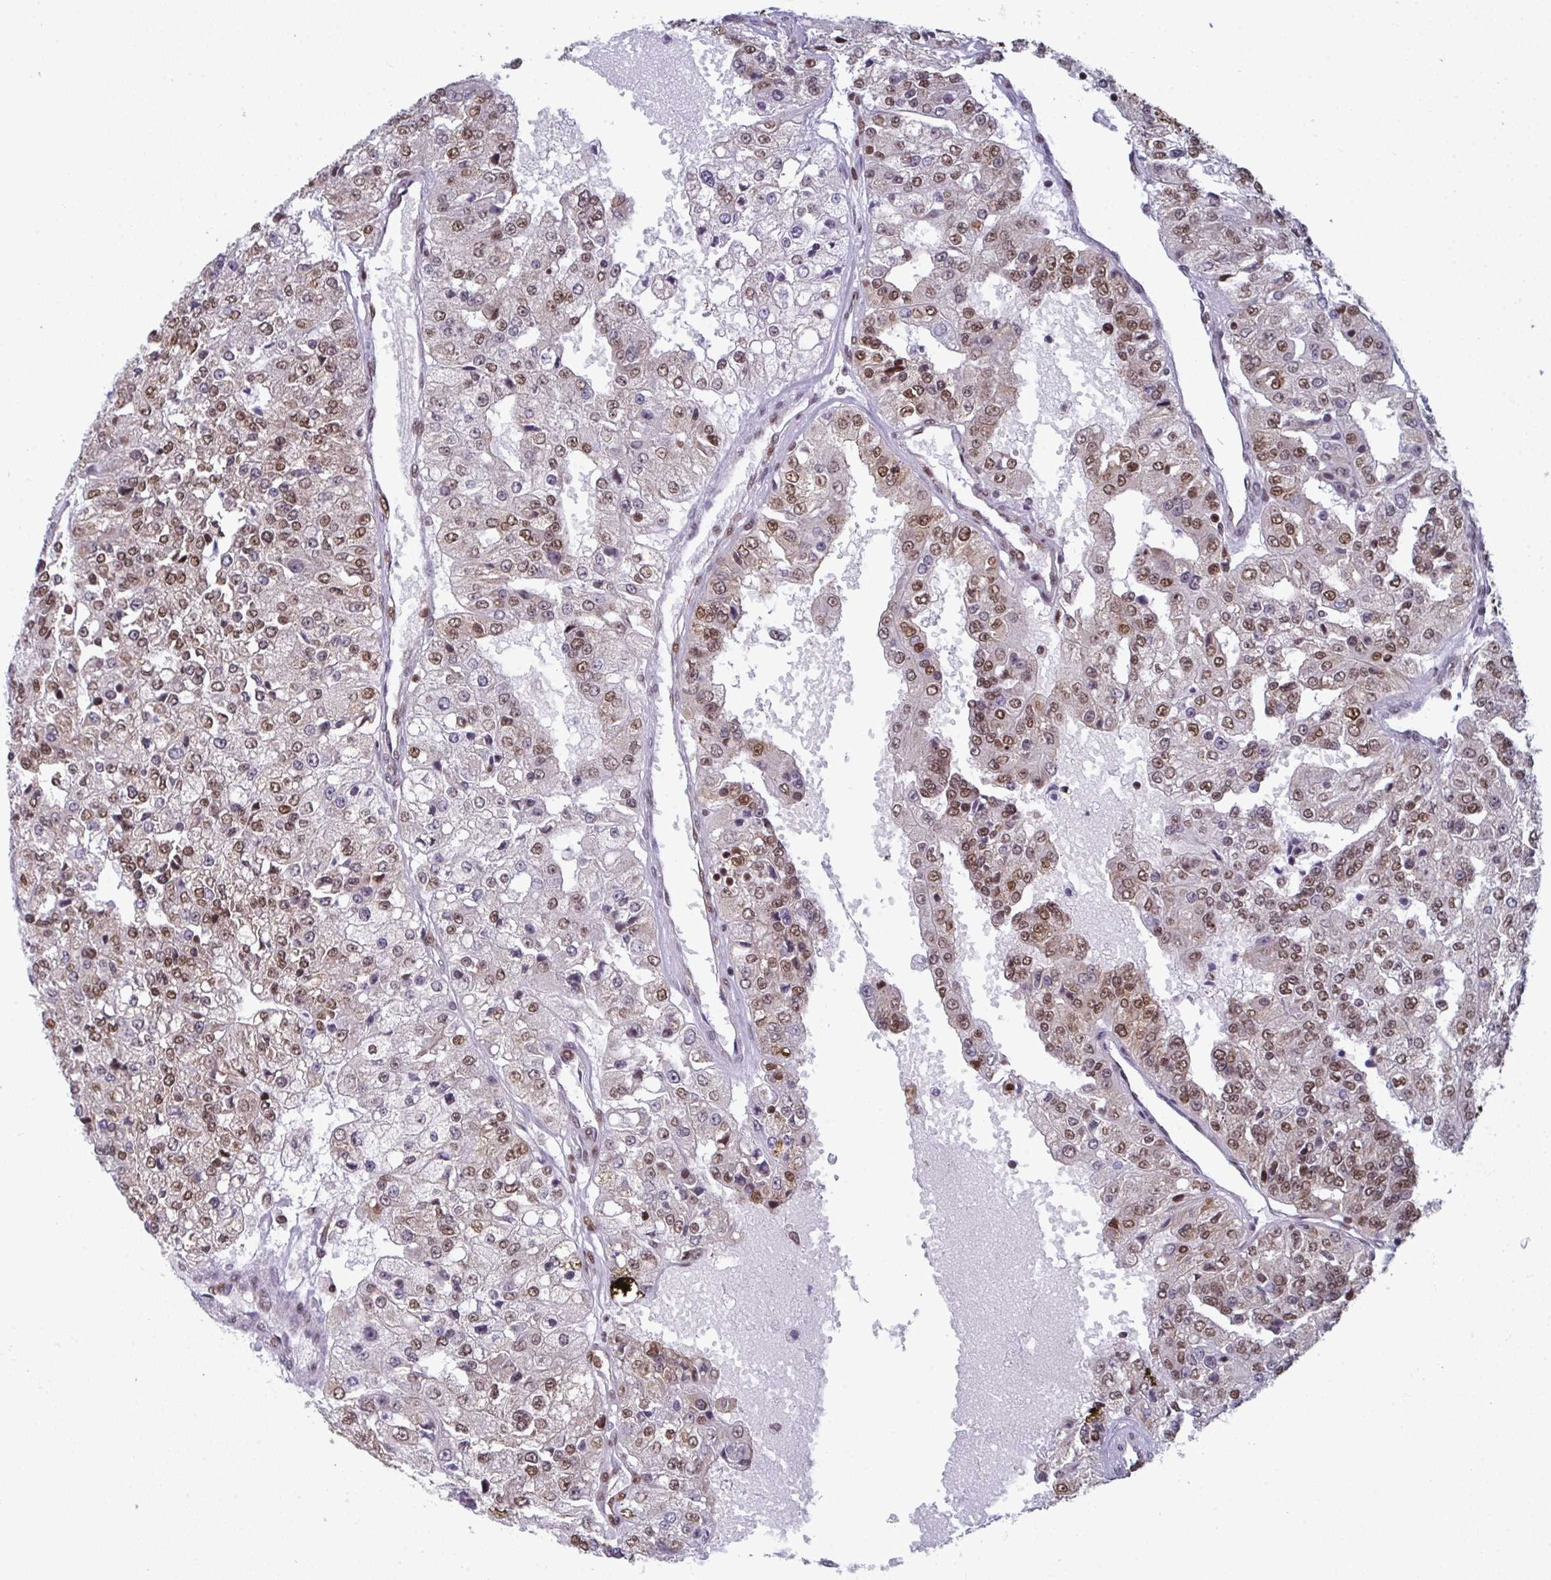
{"staining": {"intensity": "moderate", "quantity": "25%-75%", "location": "nuclear"}, "tissue": "renal cancer", "cell_type": "Tumor cells", "image_type": "cancer", "snomed": [{"axis": "morphology", "description": "Adenocarcinoma, NOS"}, {"axis": "topography", "description": "Kidney"}], "caption": "Immunohistochemistry (IHC) photomicrograph of neoplastic tissue: renal adenocarcinoma stained using IHC displays medium levels of moderate protein expression localized specifically in the nuclear of tumor cells, appearing as a nuclear brown color.", "gene": "GAR1", "patient": {"sex": "female", "age": 63}}